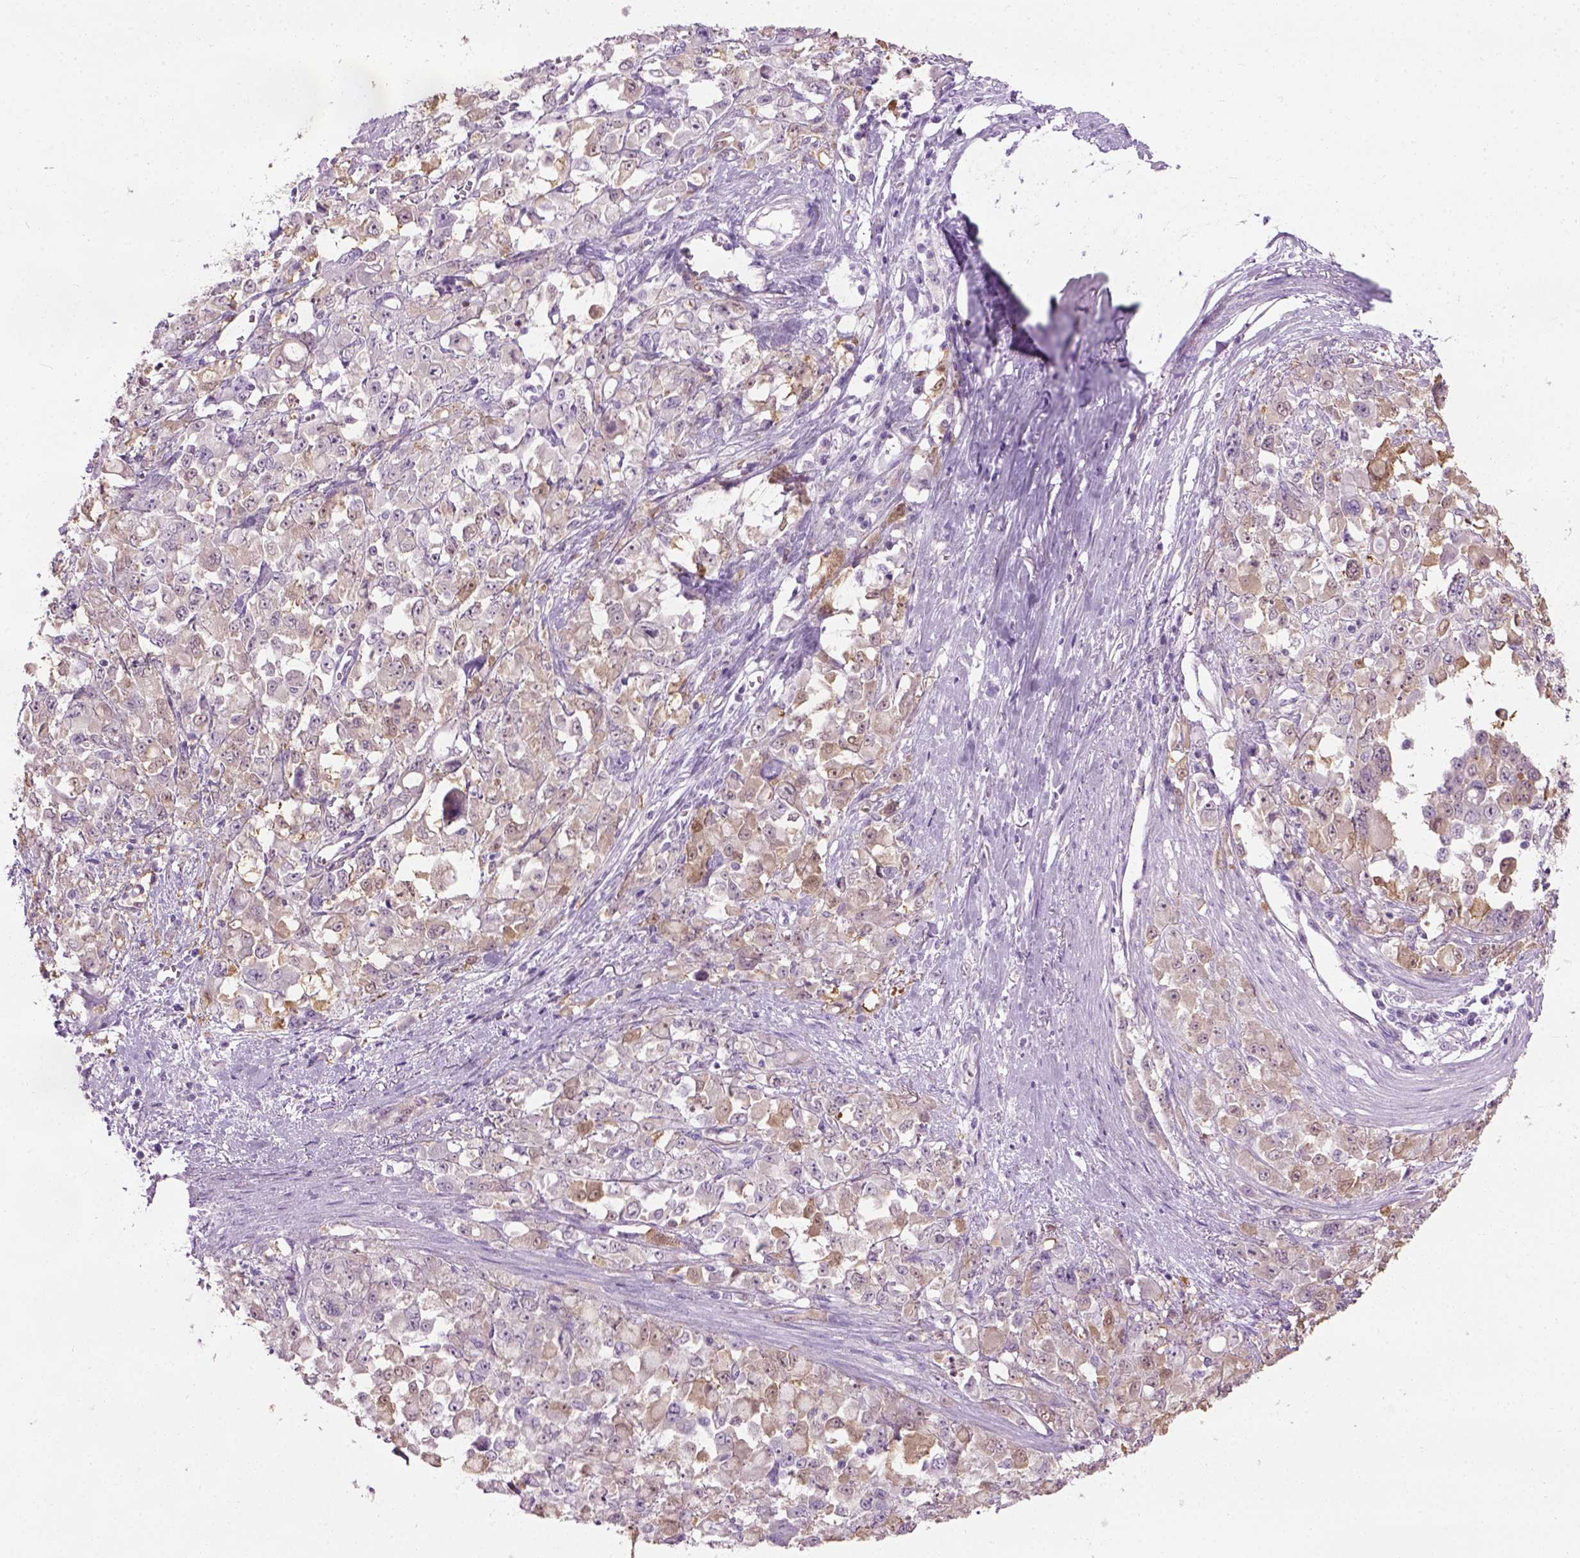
{"staining": {"intensity": "weak", "quantity": "25%-75%", "location": "cytoplasmic/membranous"}, "tissue": "stomach cancer", "cell_type": "Tumor cells", "image_type": "cancer", "snomed": [{"axis": "morphology", "description": "Adenocarcinoma, NOS"}, {"axis": "topography", "description": "Stomach"}], "caption": "The micrograph displays a brown stain indicating the presence of a protein in the cytoplasmic/membranous of tumor cells in stomach cancer (adenocarcinoma). (Stains: DAB (3,3'-diaminobenzidine) in brown, nuclei in blue, Microscopy: brightfield microscopy at high magnification).", "gene": "CIBAR2", "patient": {"sex": "female", "age": 76}}